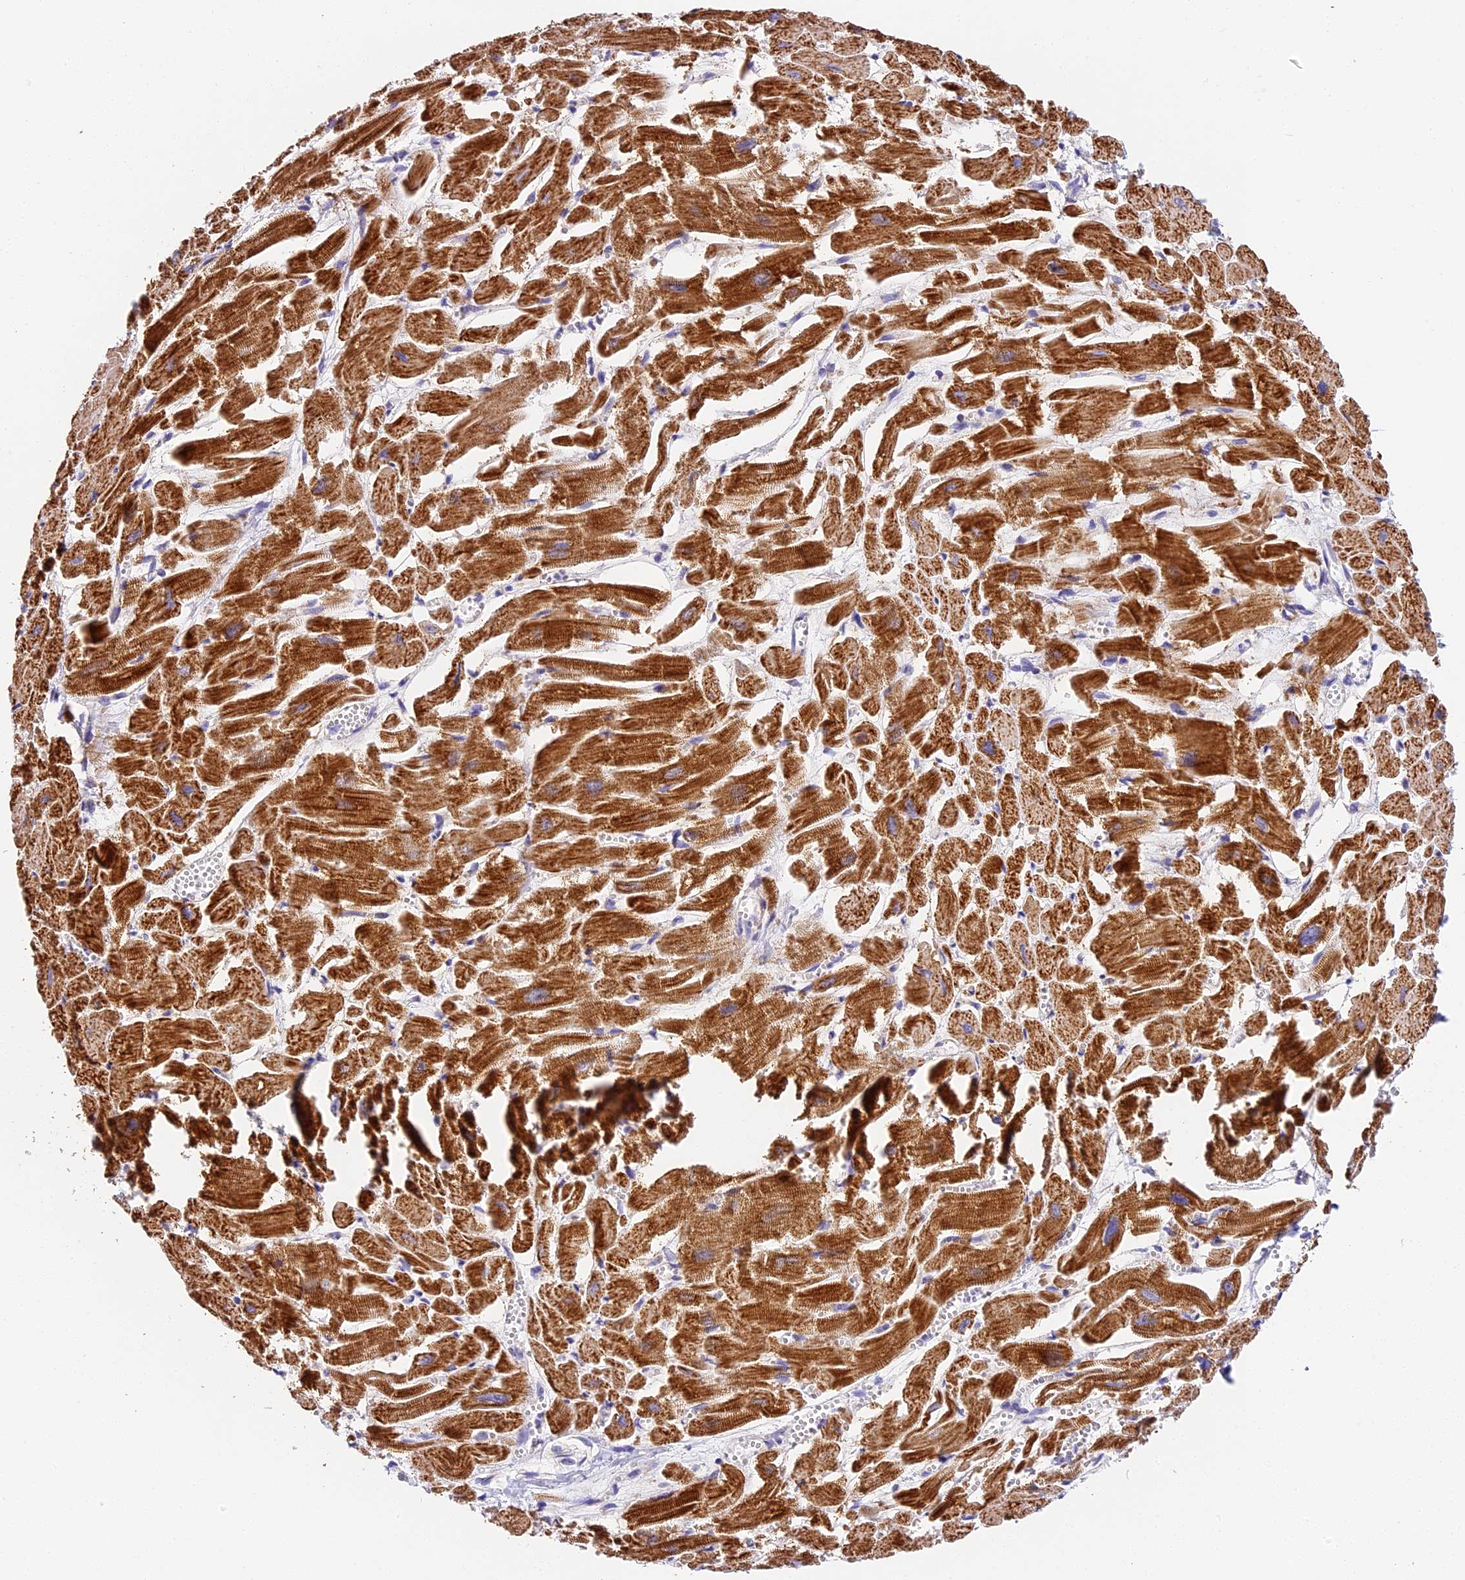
{"staining": {"intensity": "strong", "quantity": ">75%", "location": "cytoplasmic/membranous"}, "tissue": "heart muscle", "cell_type": "Cardiomyocytes", "image_type": "normal", "snomed": [{"axis": "morphology", "description": "Normal tissue, NOS"}, {"axis": "topography", "description": "Heart"}], "caption": "Protein staining of normal heart muscle displays strong cytoplasmic/membranous positivity in about >75% of cardiomyocytes. The staining was performed using DAB to visualize the protein expression in brown, while the nuclei were stained in blue with hematoxylin (Magnification: 20x).", "gene": "MRAS", "patient": {"sex": "male", "age": 54}}